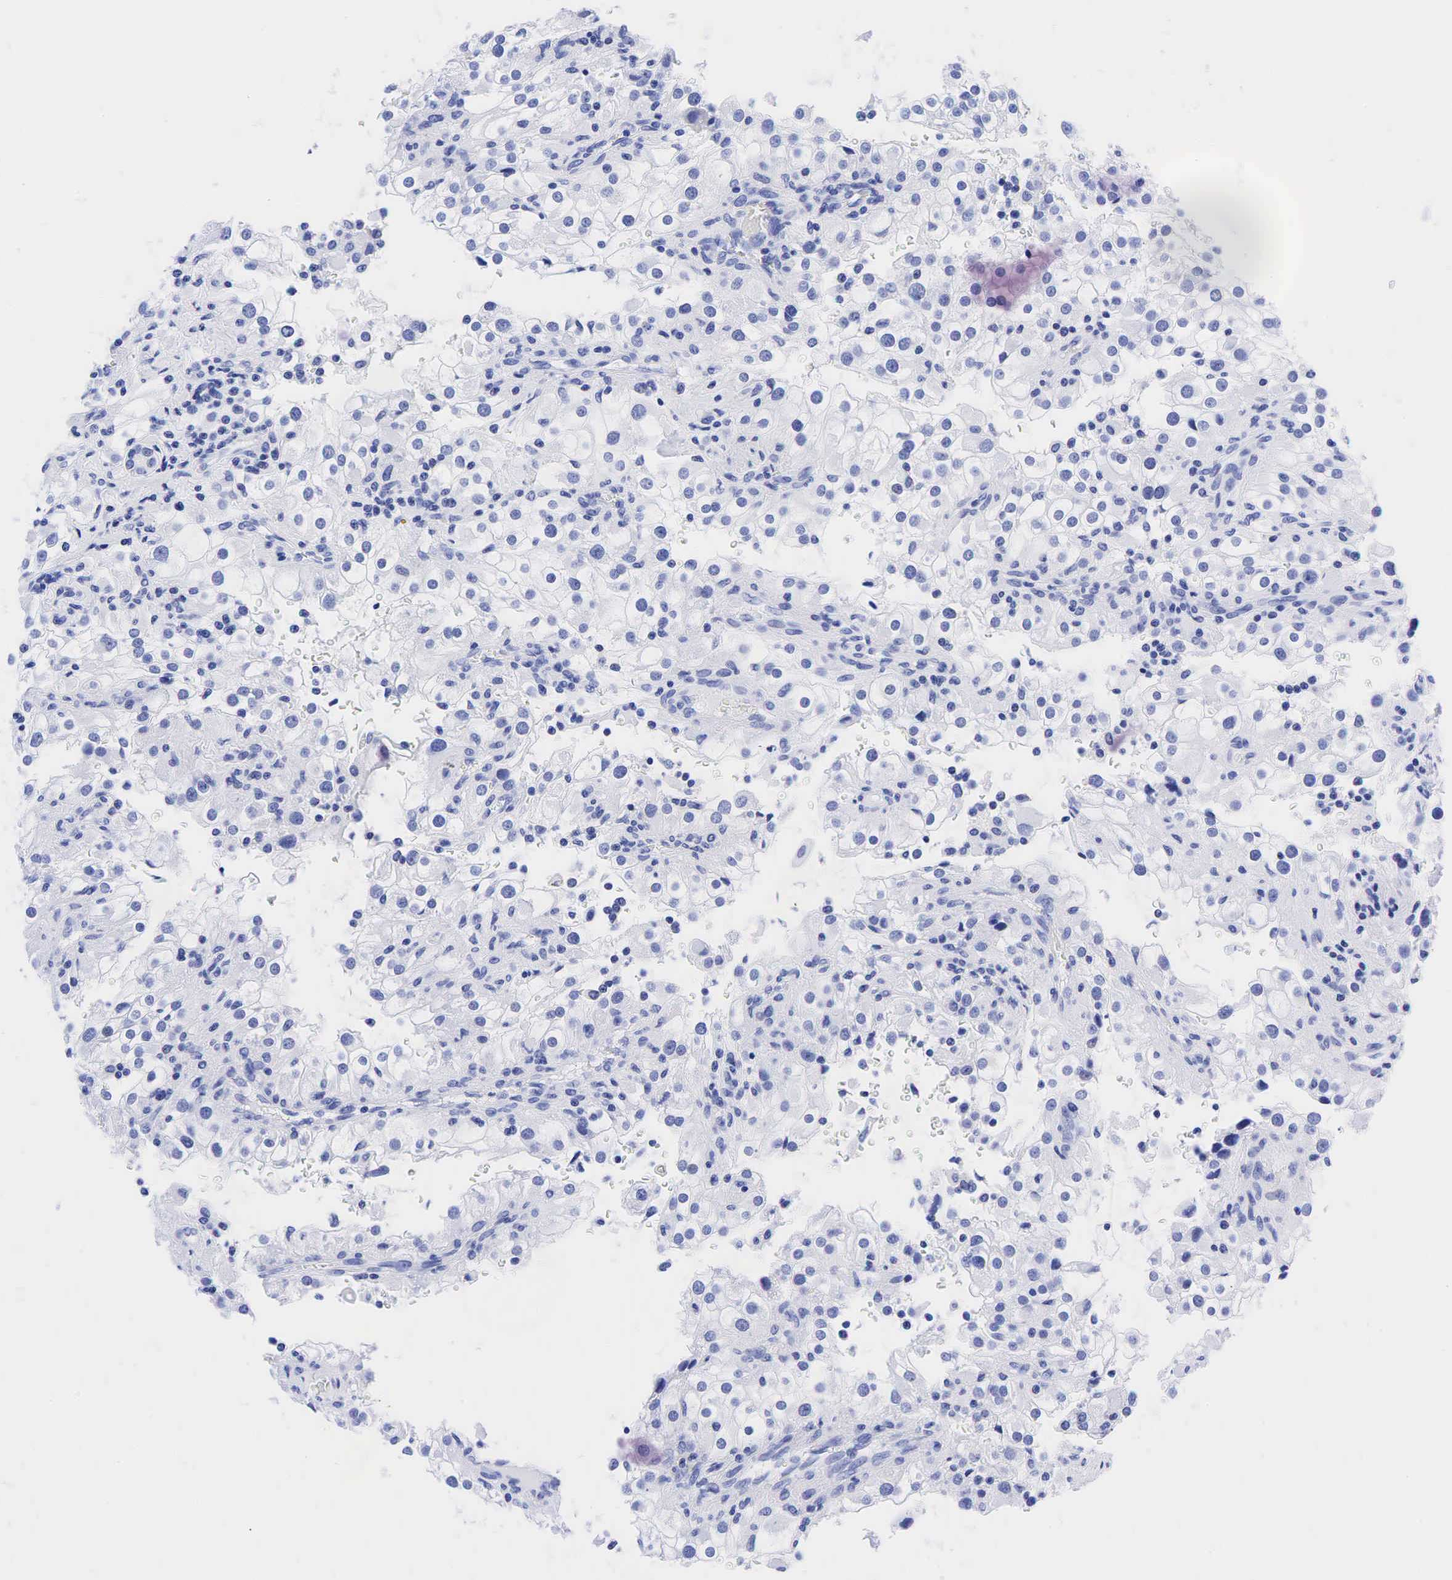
{"staining": {"intensity": "negative", "quantity": "none", "location": "none"}, "tissue": "renal cancer", "cell_type": "Tumor cells", "image_type": "cancer", "snomed": [{"axis": "morphology", "description": "Adenocarcinoma, NOS"}, {"axis": "topography", "description": "Kidney"}], "caption": "High power microscopy photomicrograph of an immunohistochemistry (IHC) photomicrograph of renal adenocarcinoma, revealing no significant positivity in tumor cells. The staining was performed using DAB to visualize the protein expression in brown, while the nuclei were stained in blue with hematoxylin (Magnification: 20x).", "gene": "ESR1", "patient": {"sex": "female", "age": 52}}